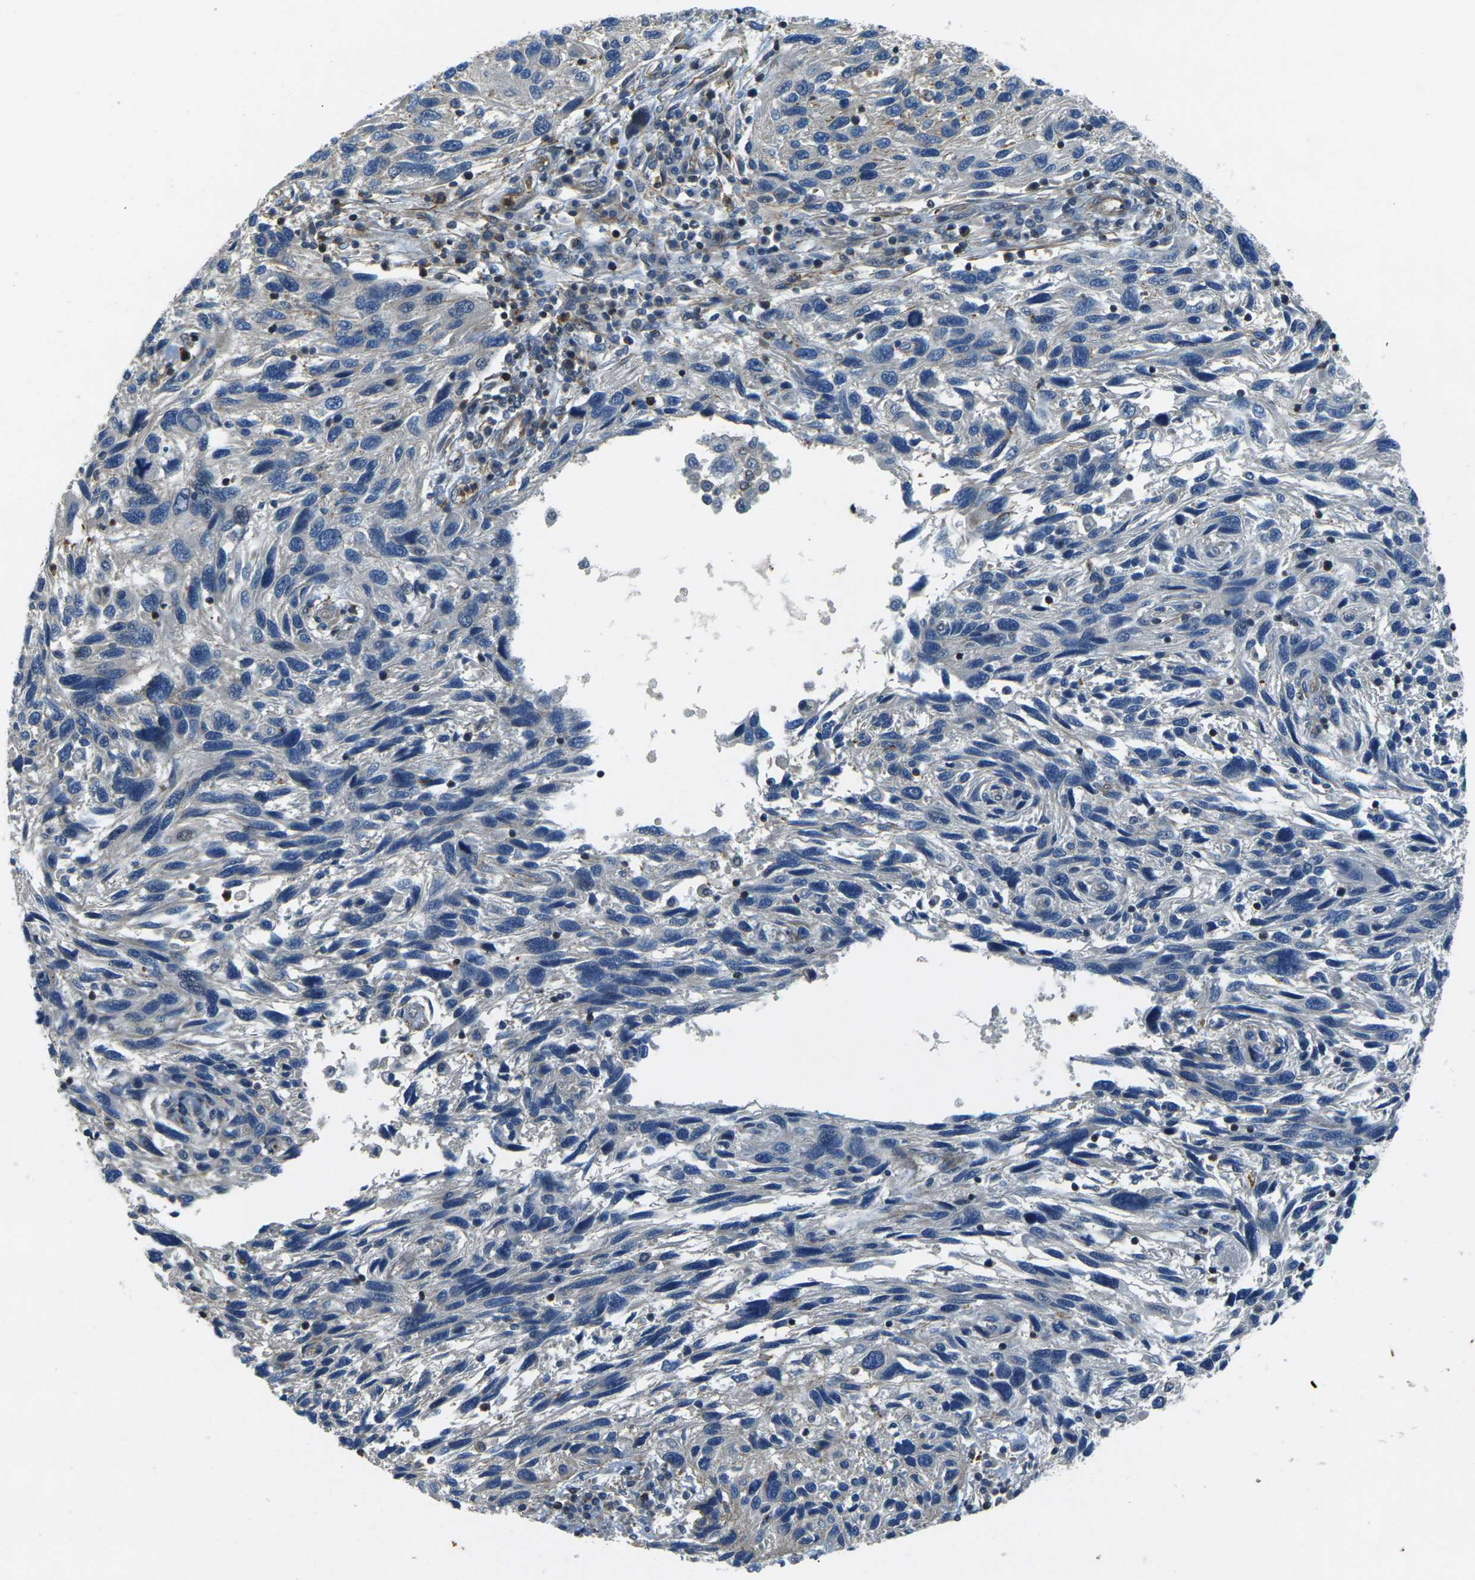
{"staining": {"intensity": "weak", "quantity": "<25%", "location": "cytoplasmic/membranous"}, "tissue": "melanoma", "cell_type": "Tumor cells", "image_type": "cancer", "snomed": [{"axis": "morphology", "description": "Malignant melanoma, NOS"}, {"axis": "topography", "description": "Skin"}], "caption": "Melanoma was stained to show a protein in brown. There is no significant staining in tumor cells.", "gene": "EPHA7", "patient": {"sex": "male", "age": 53}}